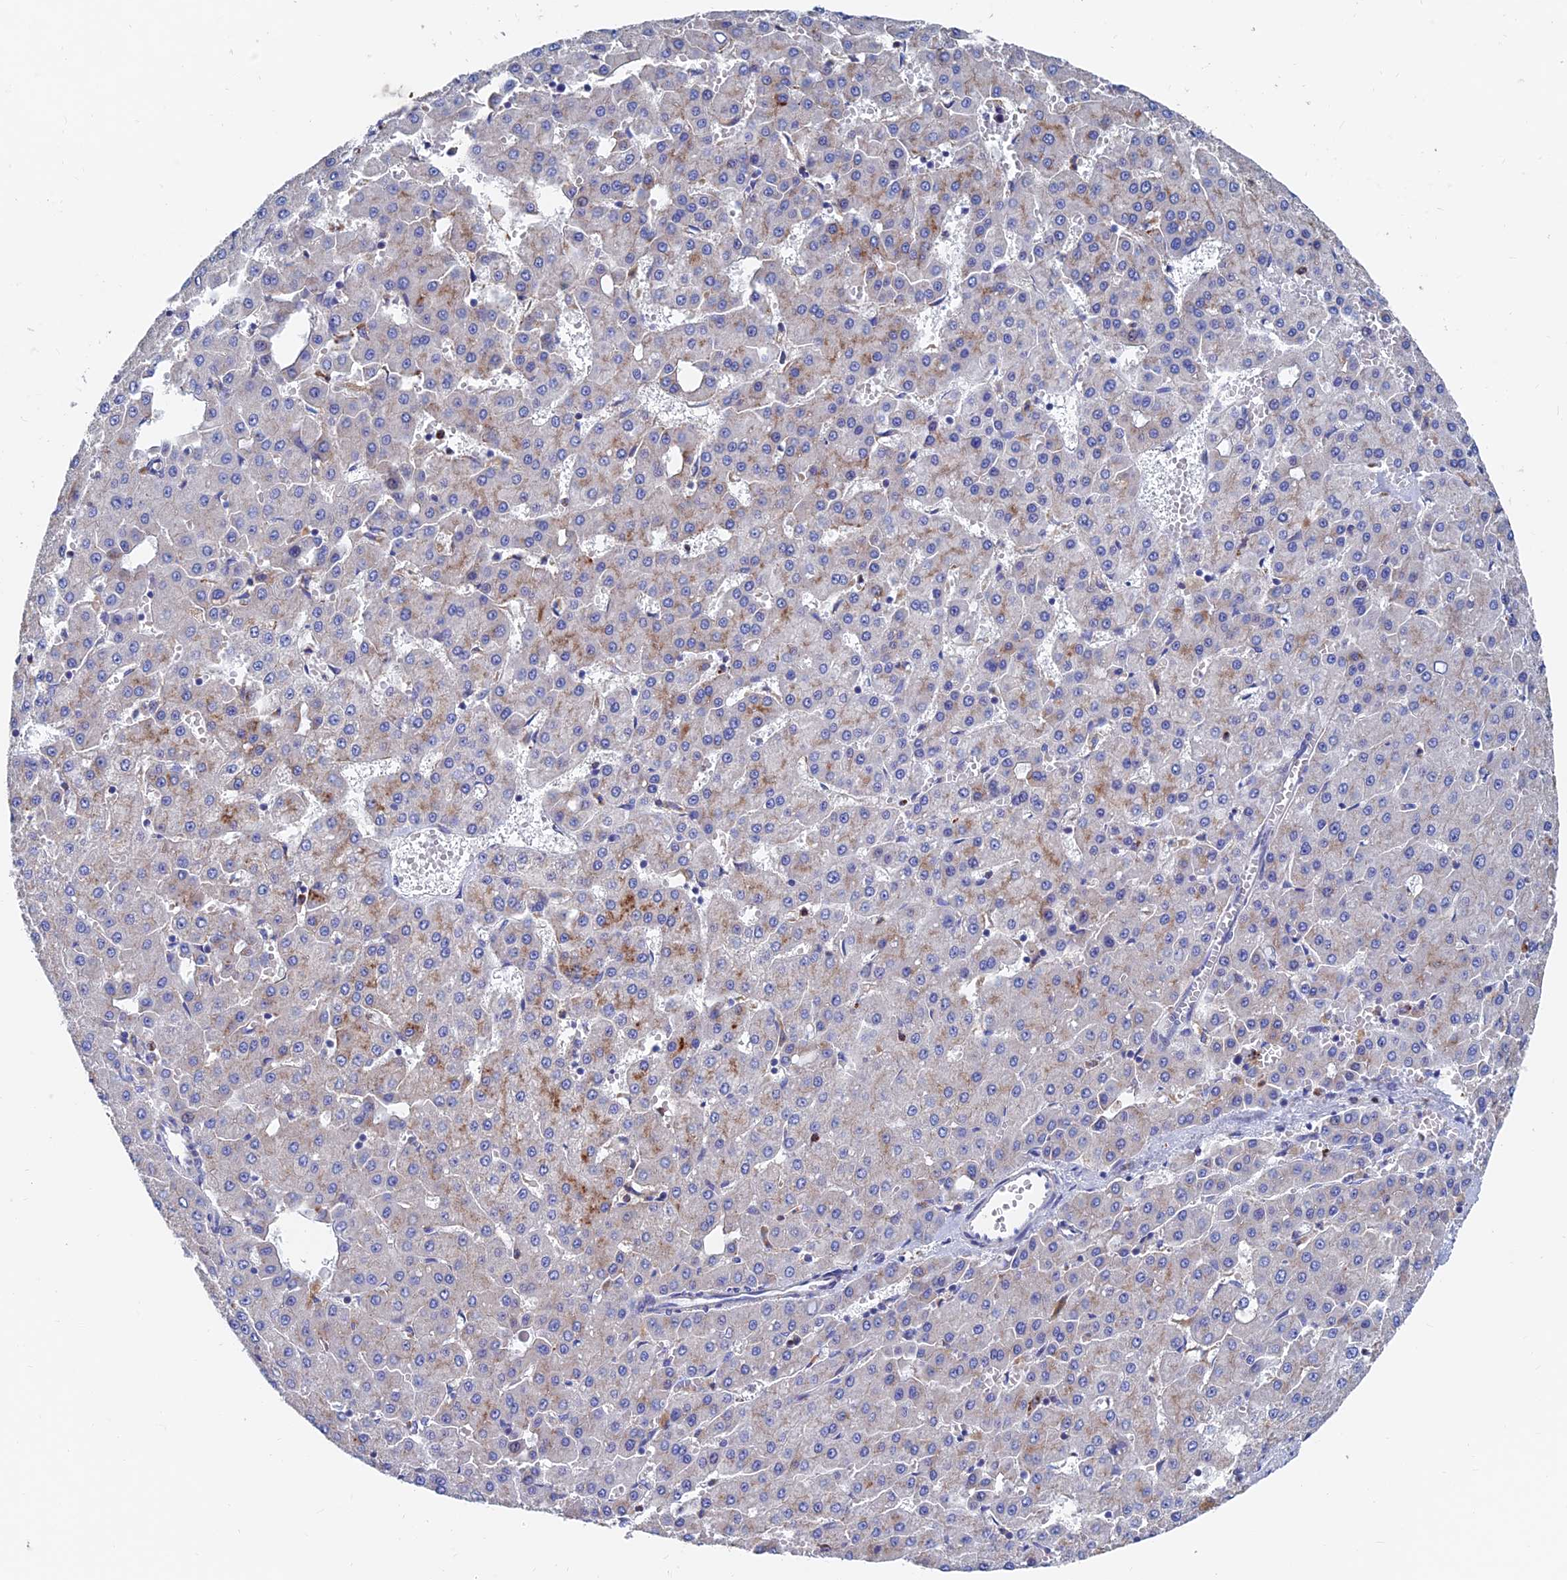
{"staining": {"intensity": "moderate", "quantity": "<25%", "location": "cytoplasmic/membranous"}, "tissue": "liver cancer", "cell_type": "Tumor cells", "image_type": "cancer", "snomed": [{"axis": "morphology", "description": "Carcinoma, Hepatocellular, NOS"}, {"axis": "topography", "description": "Liver"}], "caption": "Protein expression analysis of liver cancer (hepatocellular carcinoma) reveals moderate cytoplasmic/membranous expression in about <25% of tumor cells.", "gene": "SPNS1", "patient": {"sex": "male", "age": 47}}